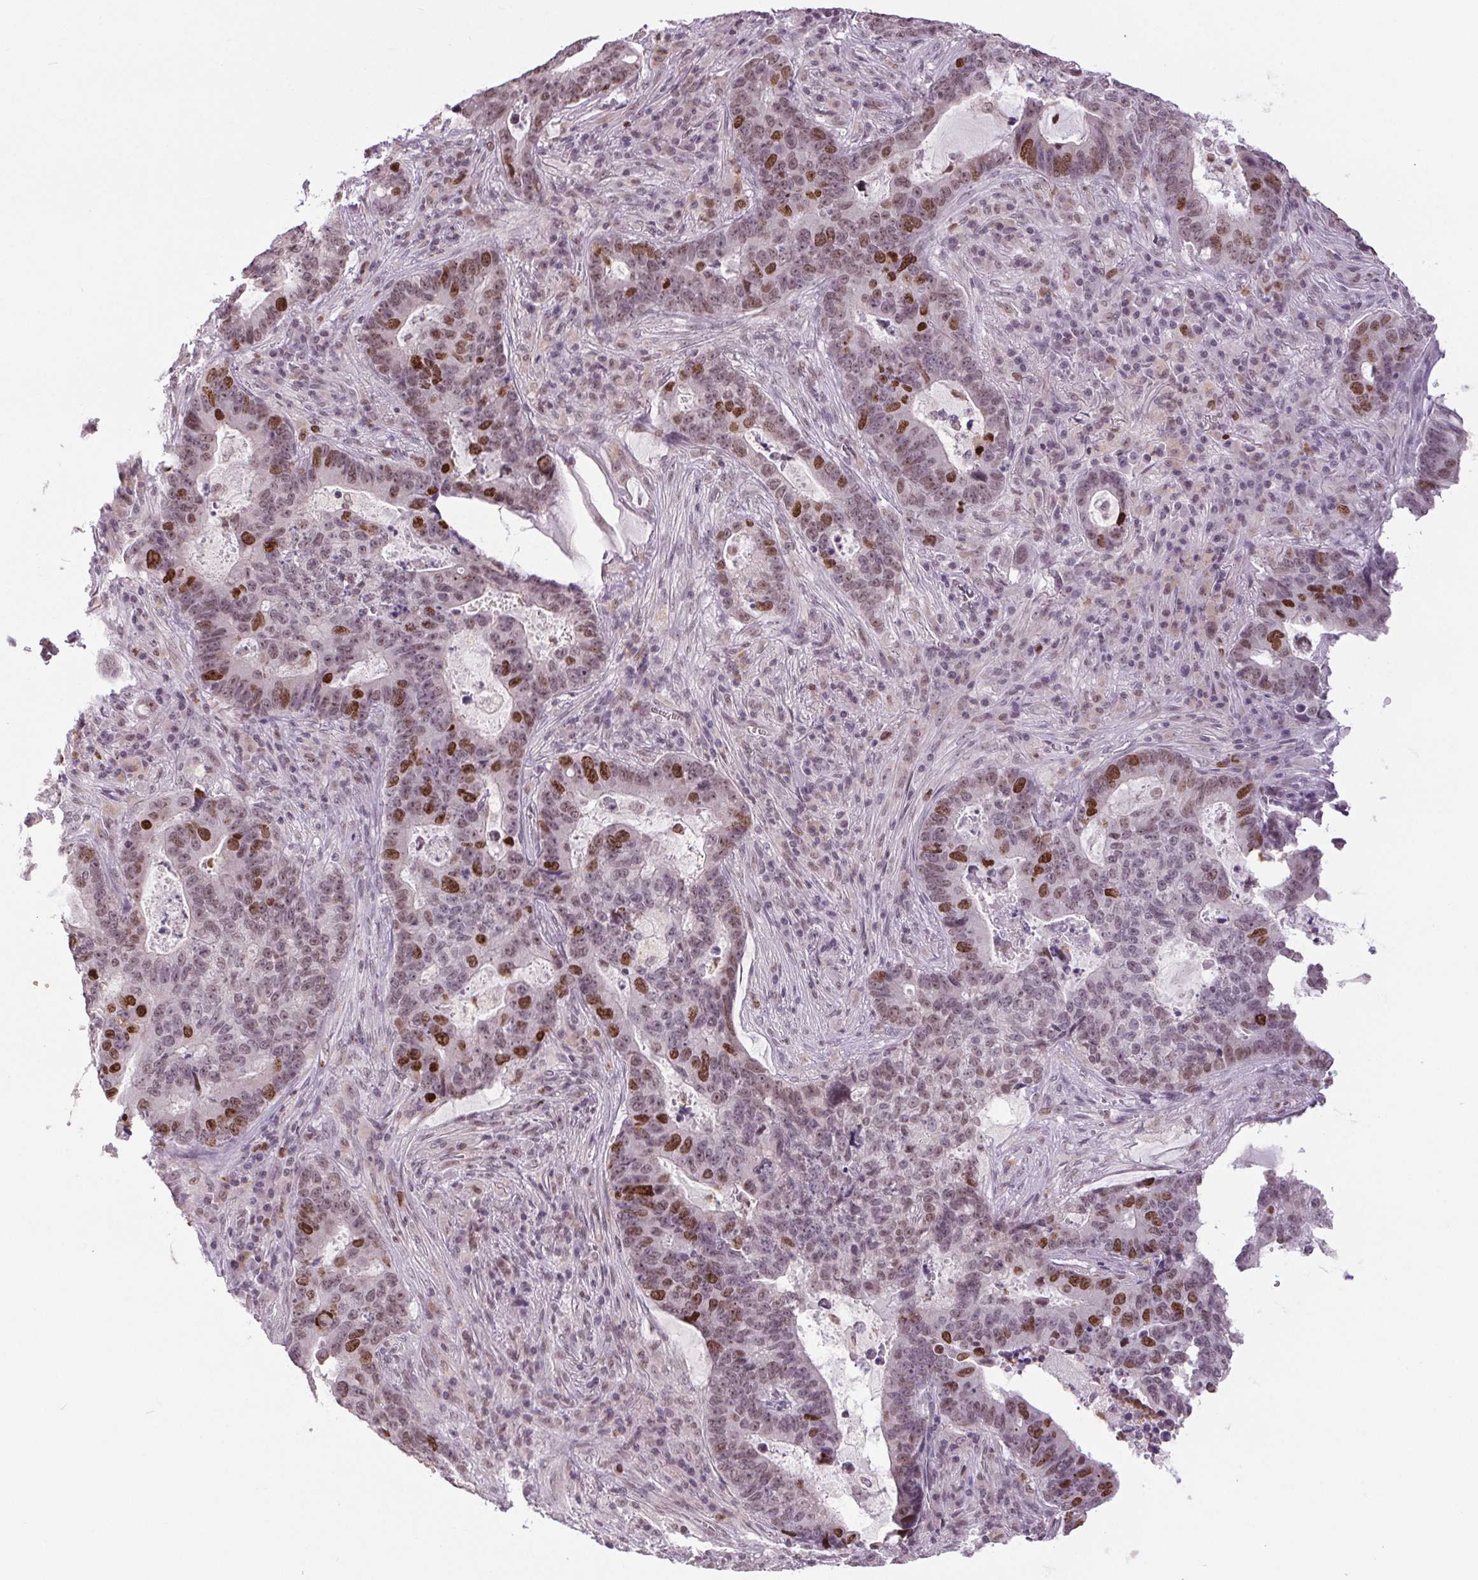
{"staining": {"intensity": "strong", "quantity": "25%-75%", "location": "nuclear"}, "tissue": "lung cancer", "cell_type": "Tumor cells", "image_type": "cancer", "snomed": [{"axis": "morphology", "description": "Aneuploidy"}, {"axis": "morphology", "description": "Adenocarcinoma, NOS"}, {"axis": "morphology", "description": "Adenocarcinoma primary or metastatic"}, {"axis": "topography", "description": "Lung"}], "caption": "Brown immunohistochemical staining in adenocarcinoma (lung) displays strong nuclear expression in approximately 25%-75% of tumor cells.", "gene": "SMIM6", "patient": {"sex": "female", "age": 75}}